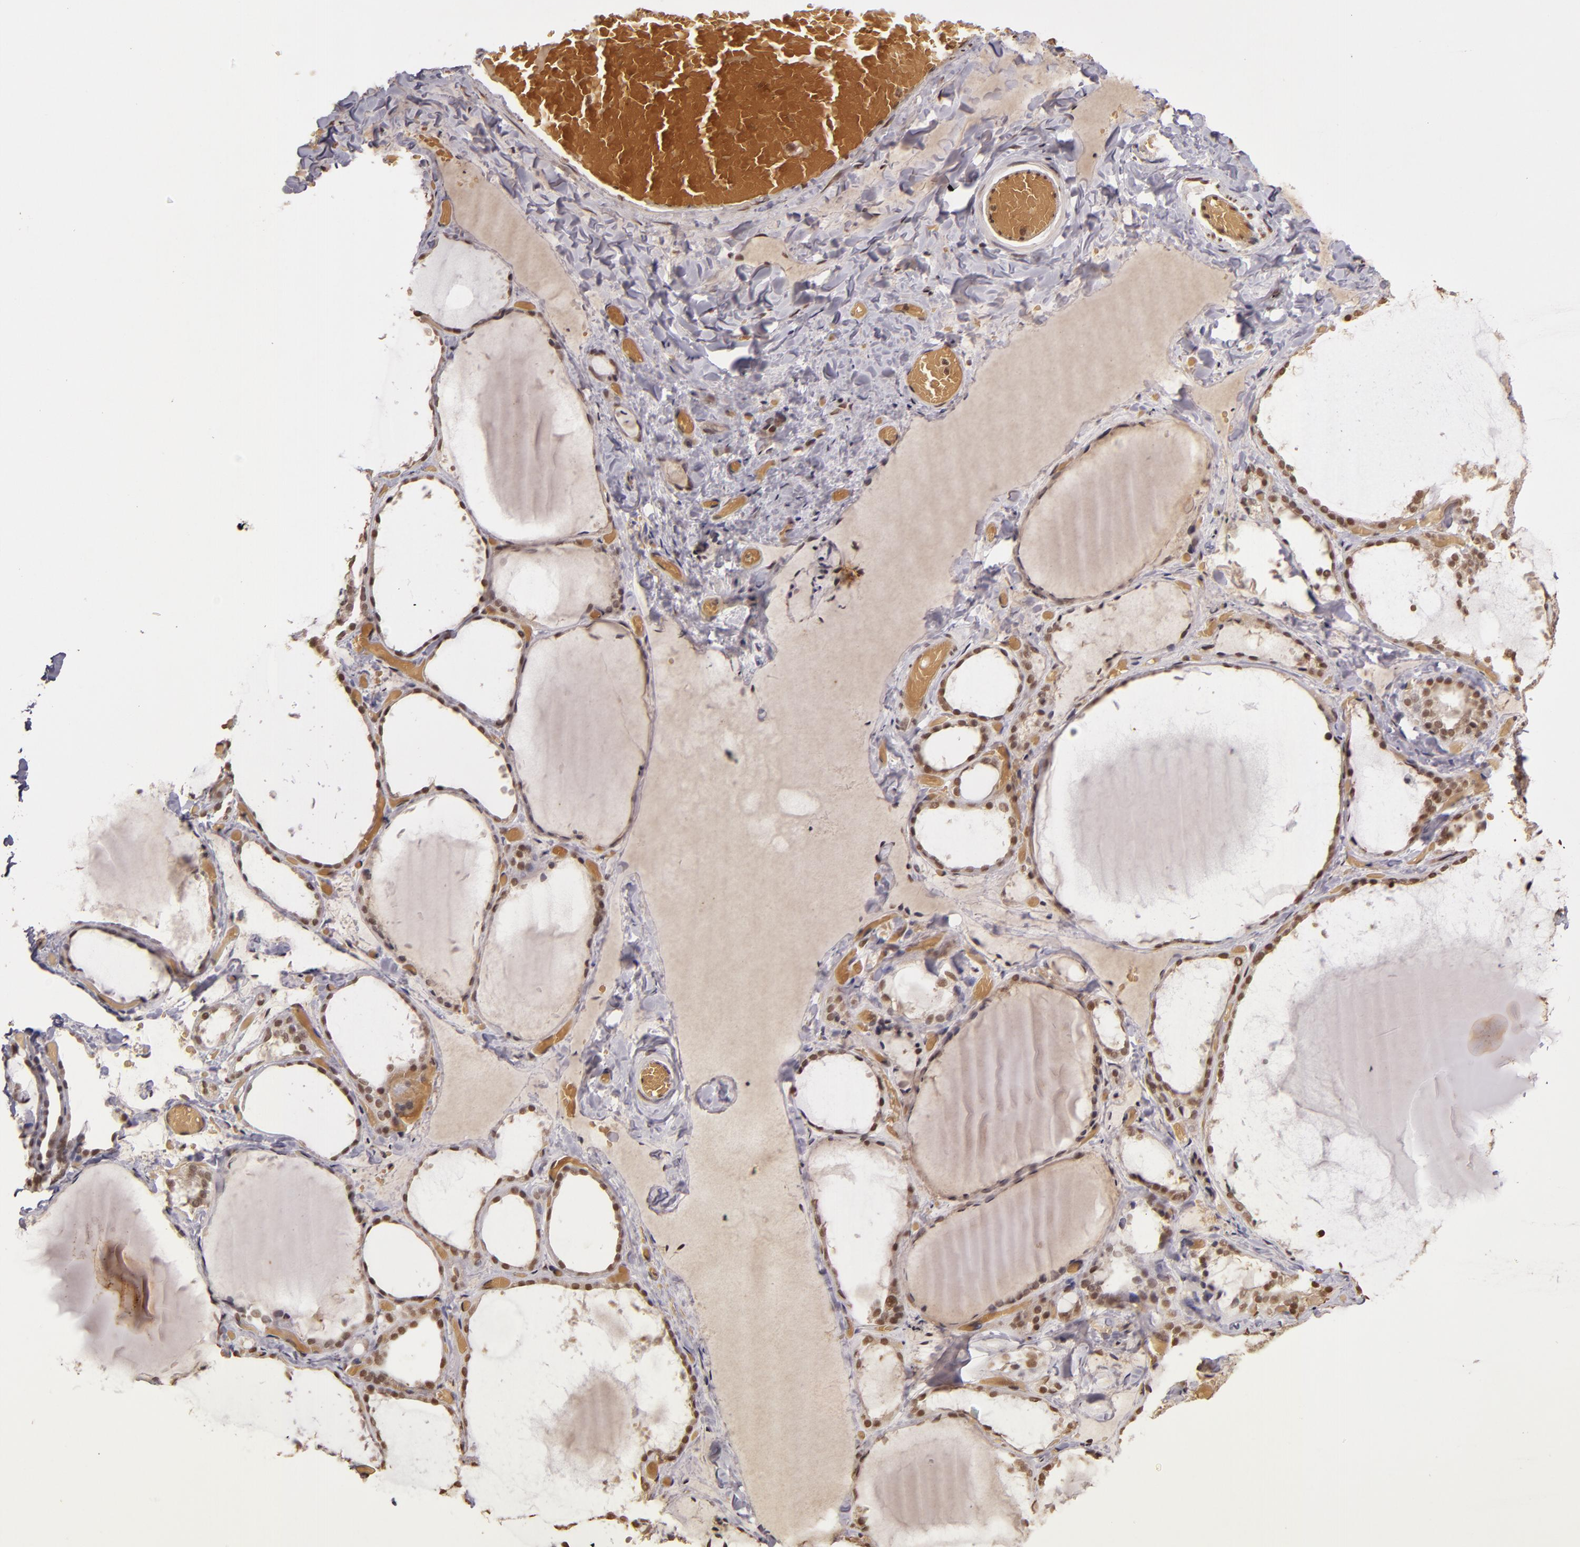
{"staining": {"intensity": "weak", "quantity": ">75%", "location": "cytoplasmic/membranous,nuclear"}, "tissue": "thyroid gland", "cell_type": "Glandular cells", "image_type": "normal", "snomed": [{"axis": "morphology", "description": "Normal tissue, NOS"}, {"axis": "topography", "description": "Thyroid gland"}], "caption": "This photomicrograph demonstrates immunohistochemistry staining of benign thyroid gland, with low weak cytoplasmic/membranous,nuclear positivity in approximately >75% of glandular cells.", "gene": "CUL1", "patient": {"sex": "female", "age": 22}}